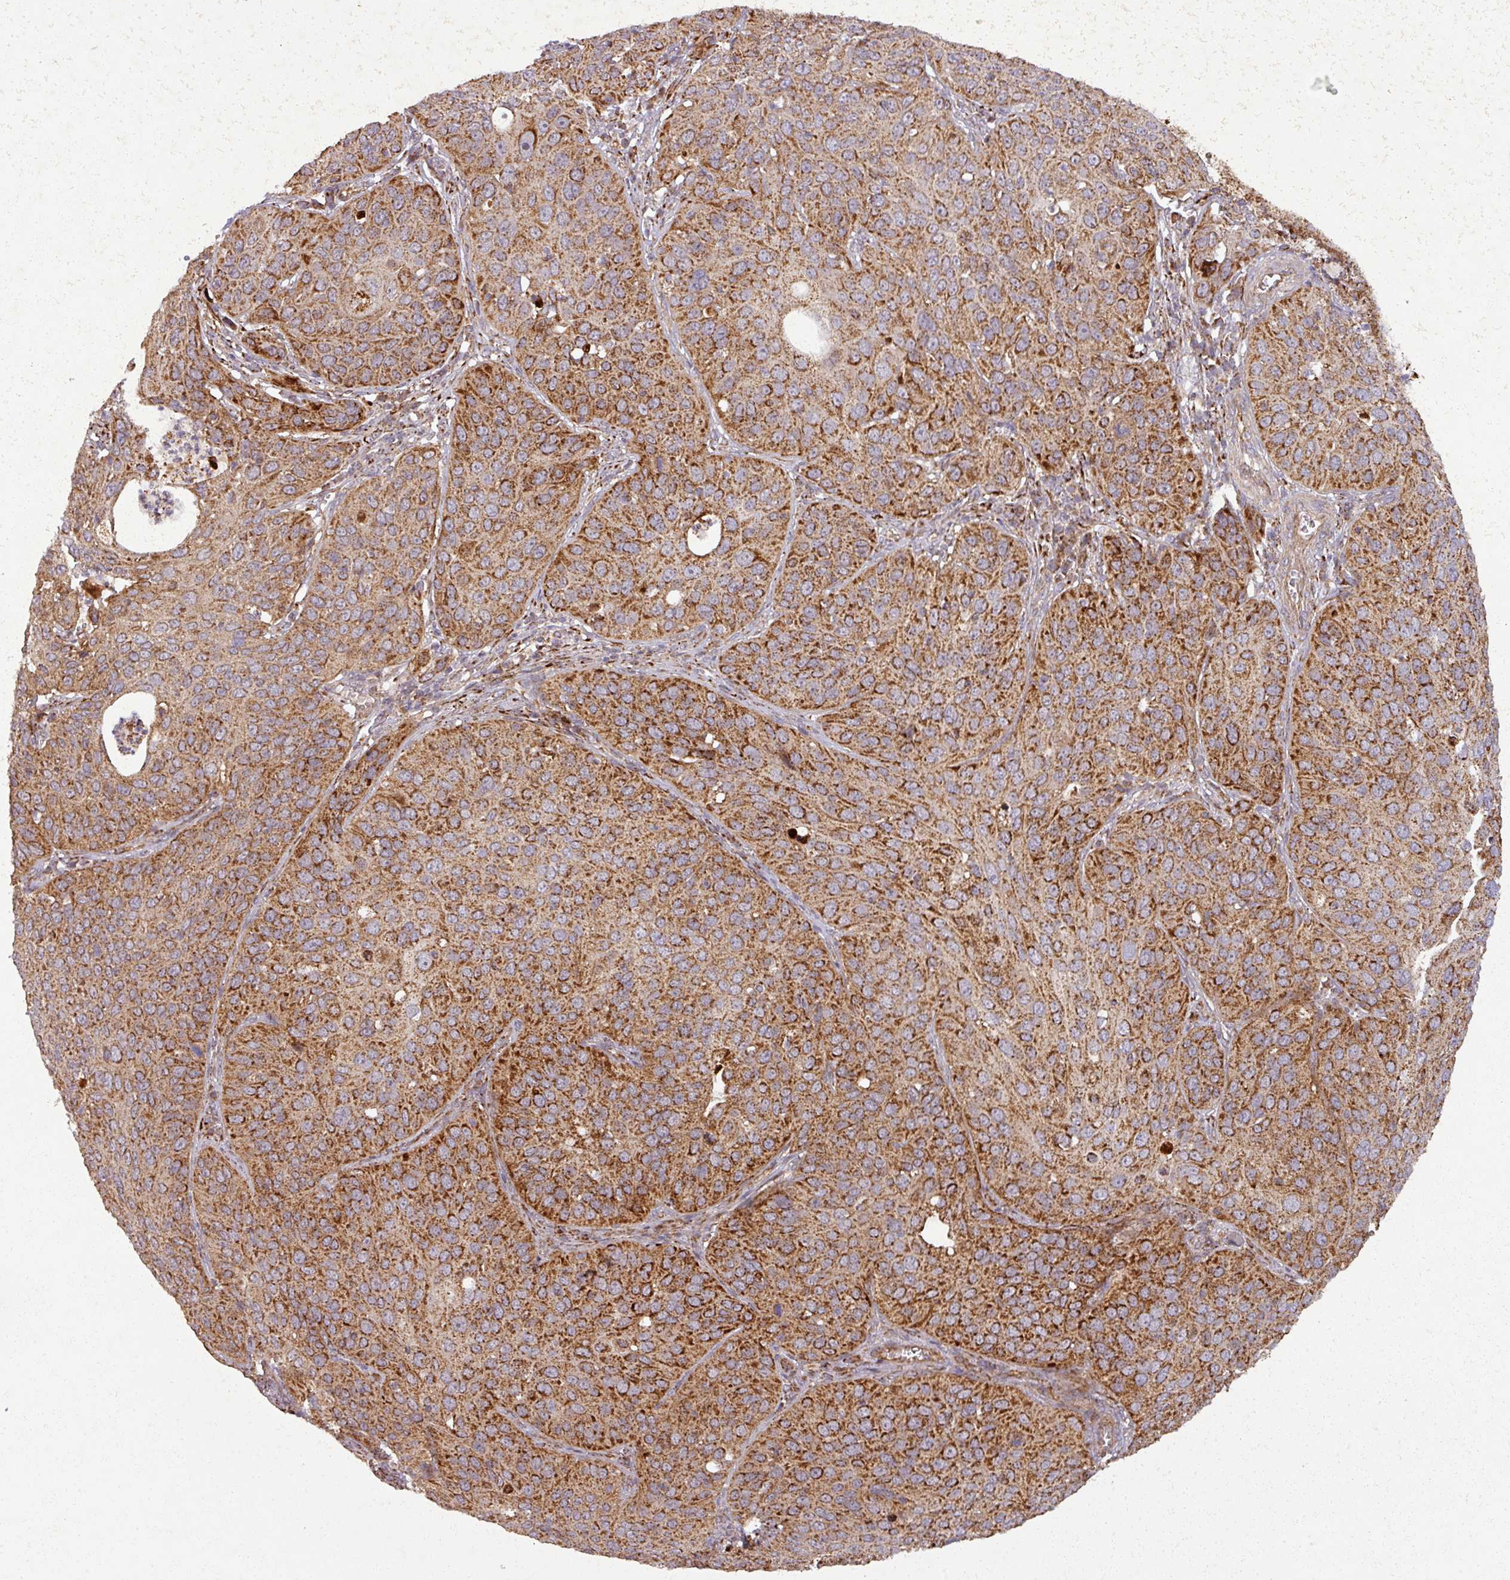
{"staining": {"intensity": "strong", "quantity": ">75%", "location": "cytoplasmic/membranous"}, "tissue": "cervical cancer", "cell_type": "Tumor cells", "image_type": "cancer", "snomed": [{"axis": "morphology", "description": "Squamous cell carcinoma, NOS"}, {"axis": "topography", "description": "Cervix"}], "caption": "IHC photomicrograph of human cervical cancer stained for a protein (brown), which displays high levels of strong cytoplasmic/membranous positivity in approximately >75% of tumor cells.", "gene": "GPD2", "patient": {"sex": "female", "age": 36}}